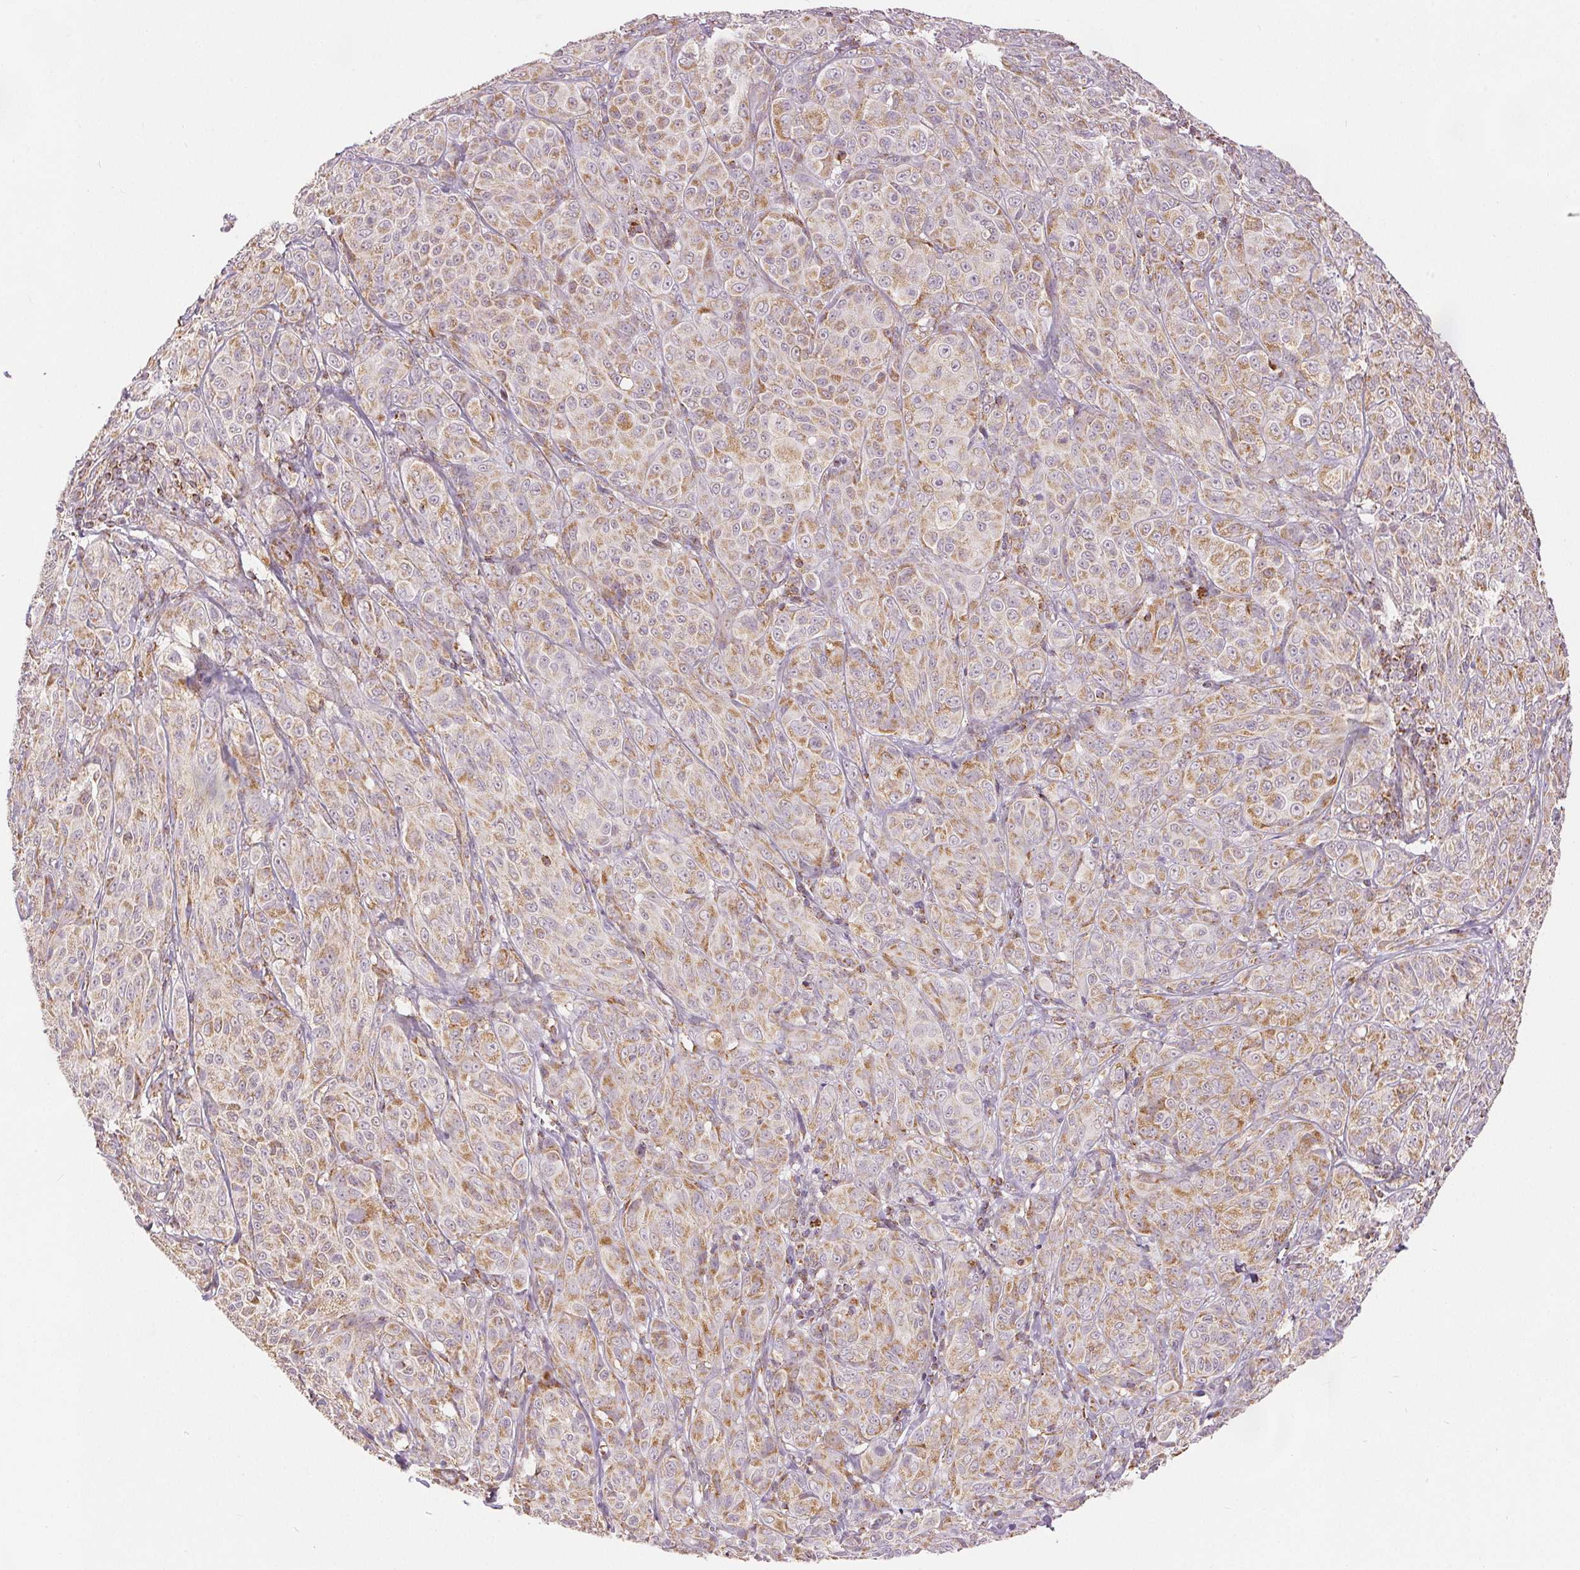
{"staining": {"intensity": "moderate", "quantity": "25%-75%", "location": "cytoplasmic/membranous"}, "tissue": "melanoma", "cell_type": "Tumor cells", "image_type": "cancer", "snomed": [{"axis": "morphology", "description": "Malignant melanoma, NOS"}, {"axis": "topography", "description": "Skin"}], "caption": "Tumor cells show moderate cytoplasmic/membranous positivity in about 25%-75% of cells in melanoma.", "gene": "SDHB", "patient": {"sex": "male", "age": 89}}